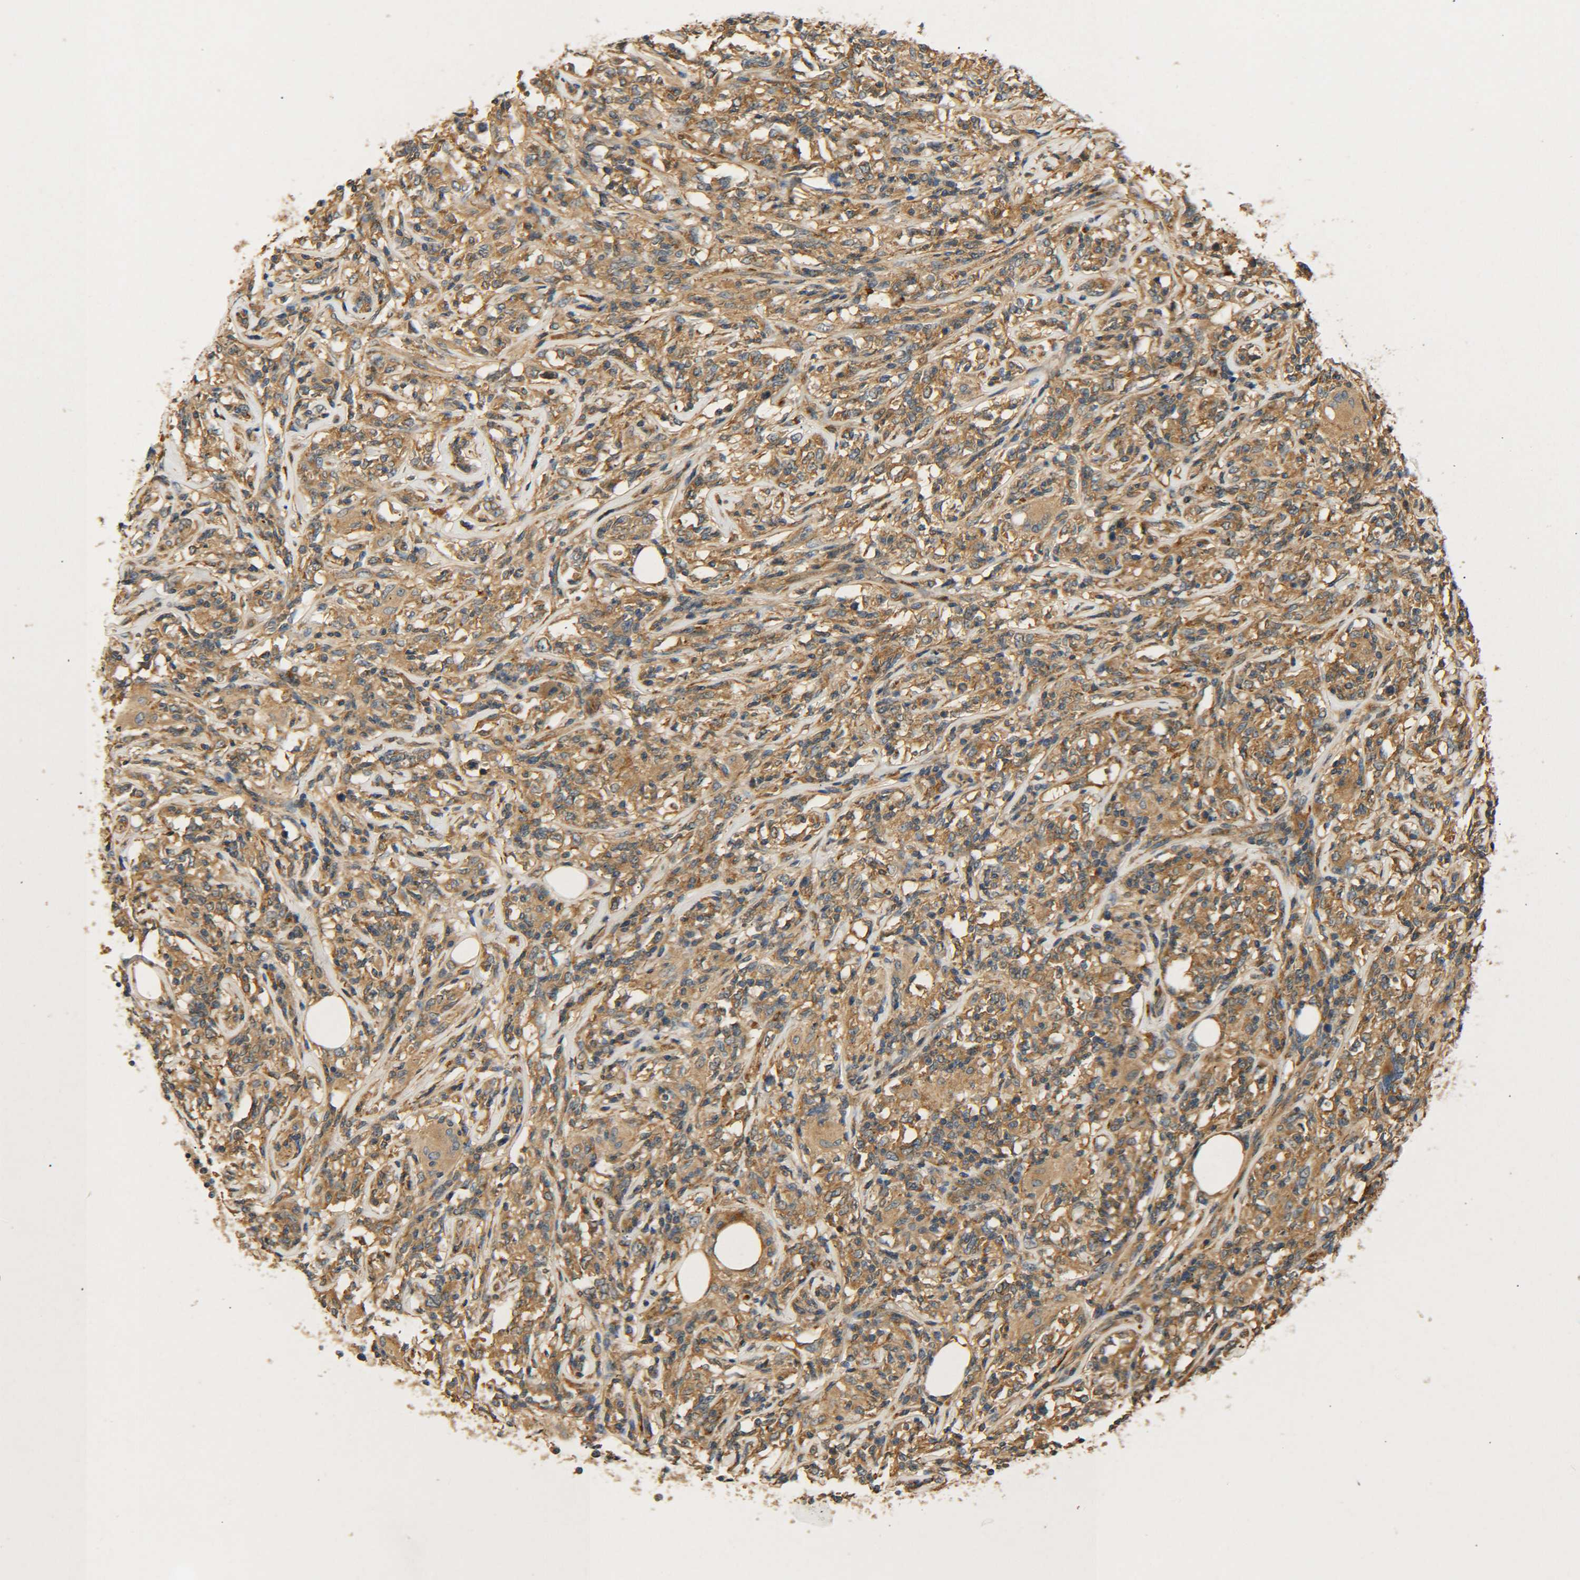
{"staining": {"intensity": "moderate", "quantity": ">75%", "location": "cytoplasmic/membranous"}, "tissue": "lymphoma", "cell_type": "Tumor cells", "image_type": "cancer", "snomed": [{"axis": "morphology", "description": "Malignant lymphoma, non-Hodgkin's type, High grade"}, {"axis": "topography", "description": "Lymph node"}], "caption": "Immunohistochemistry (IHC) (DAB (3,3'-diaminobenzidine)) staining of human malignant lymphoma, non-Hodgkin's type (high-grade) exhibits moderate cytoplasmic/membranous protein positivity in about >75% of tumor cells.", "gene": "LRCH3", "patient": {"sex": "female", "age": 84}}